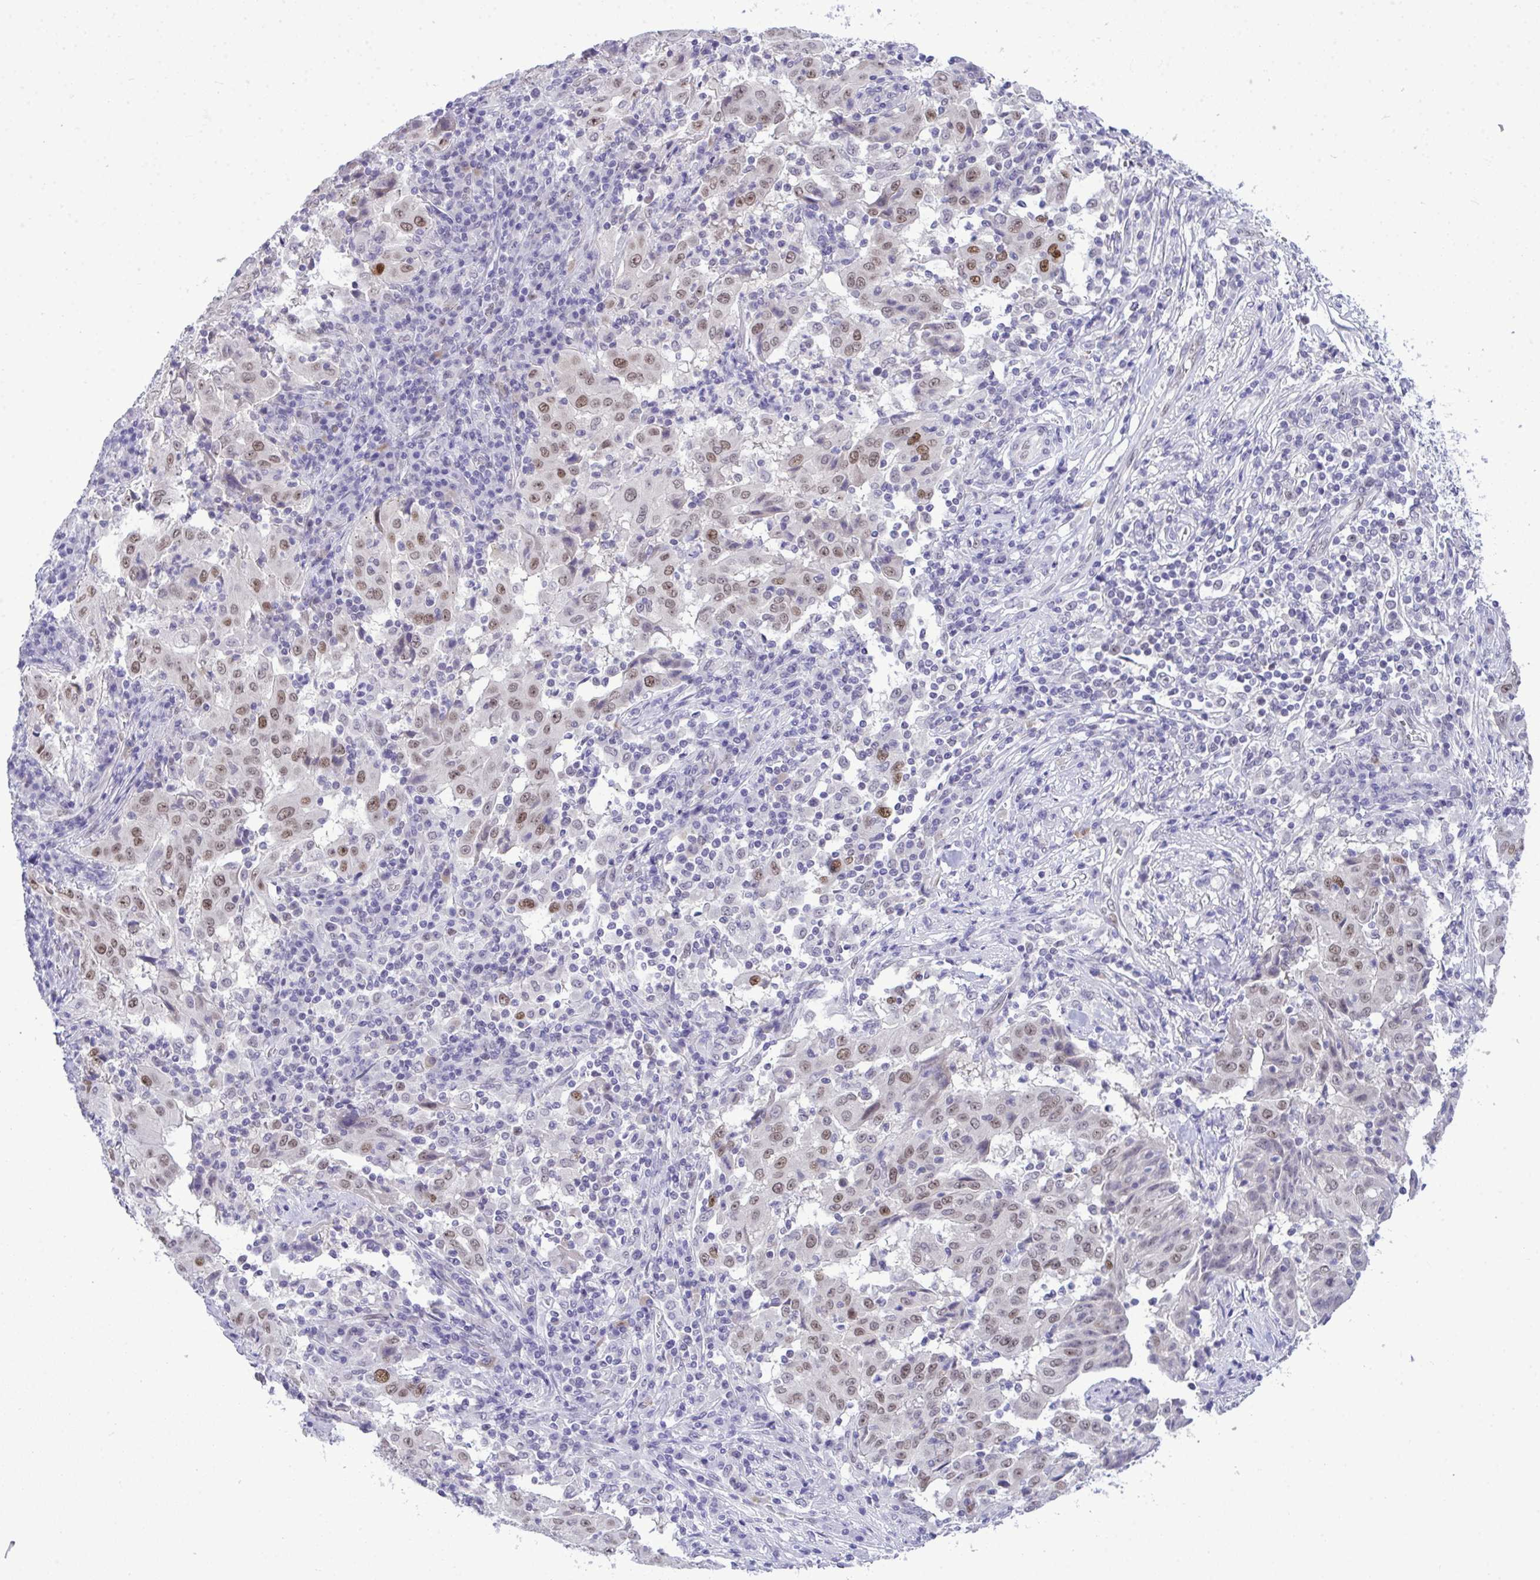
{"staining": {"intensity": "moderate", "quantity": "25%-75%", "location": "nuclear"}, "tissue": "pancreatic cancer", "cell_type": "Tumor cells", "image_type": "cancer", "snomed": [{"axis": "morphology", "description": "Adenocarcinoma, NOS"}, {"axis": "topography", "description": "Pancreas"}], "caption": "IHC of human pancreatic cancer shows medium levels of moderate nuclear staining in approximately 25%-75% of tumor cells.", "gene": "TEAD4", "patient": {"sex": "male", "age": 63}}